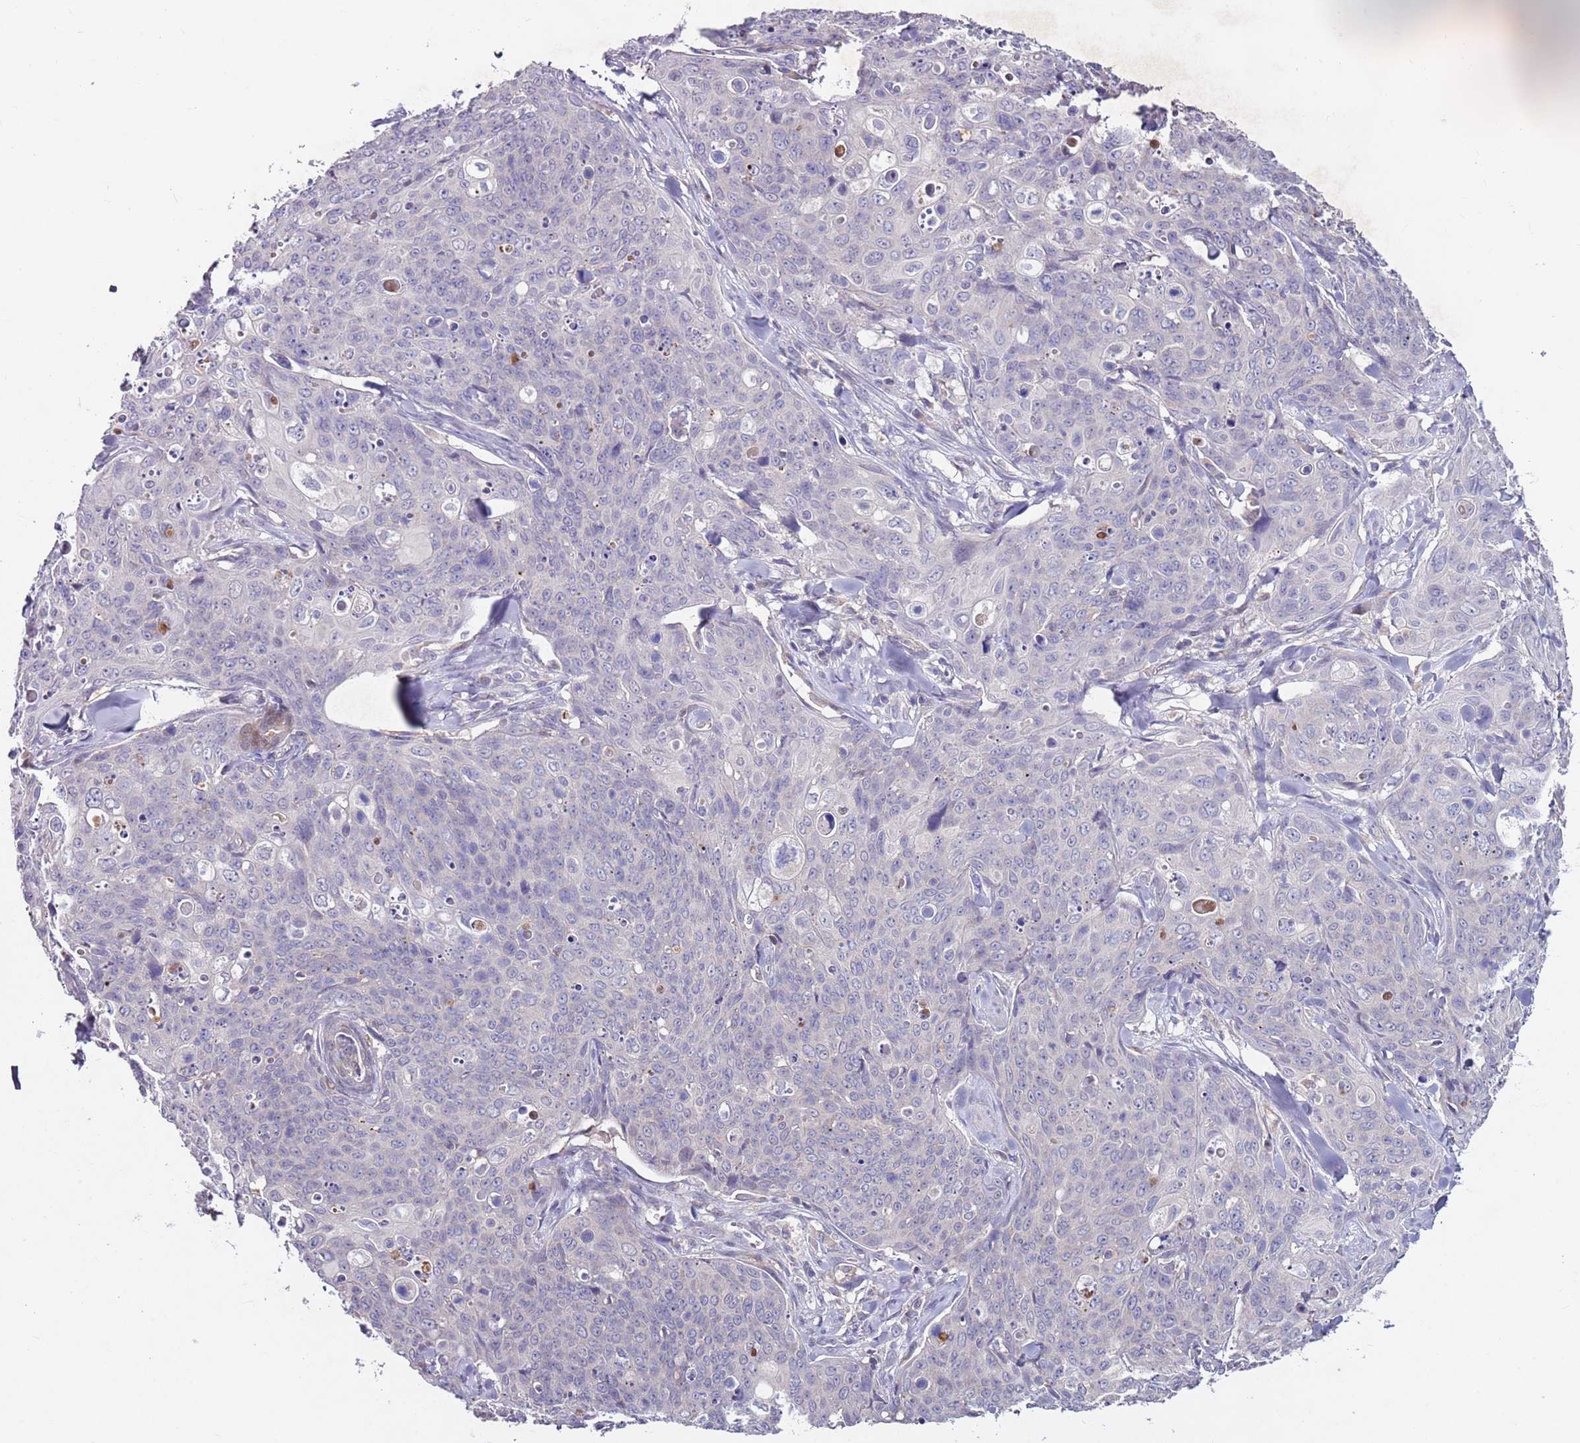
{"staining": {"intensity": "negative", "quantity": "none", "location": "none"}, "tissue": "skin cancer", "cell_type": "Tumor cells", "image_type": "cancer", "snomed": [{"axis": "morphology", "description": "Squamous cell carcinoma, NOS"}, {"axis": "topography", "description": "Skin"}, {"axis": "topography", "description": "Vulva"}], "caption": "Squamous cell carcinoma (skin) was stained to show a protein in brown. There is no significant positivity in tumor cells.", "gene": "NRDE2", "patient": {"sex": "female", "age": 85}}